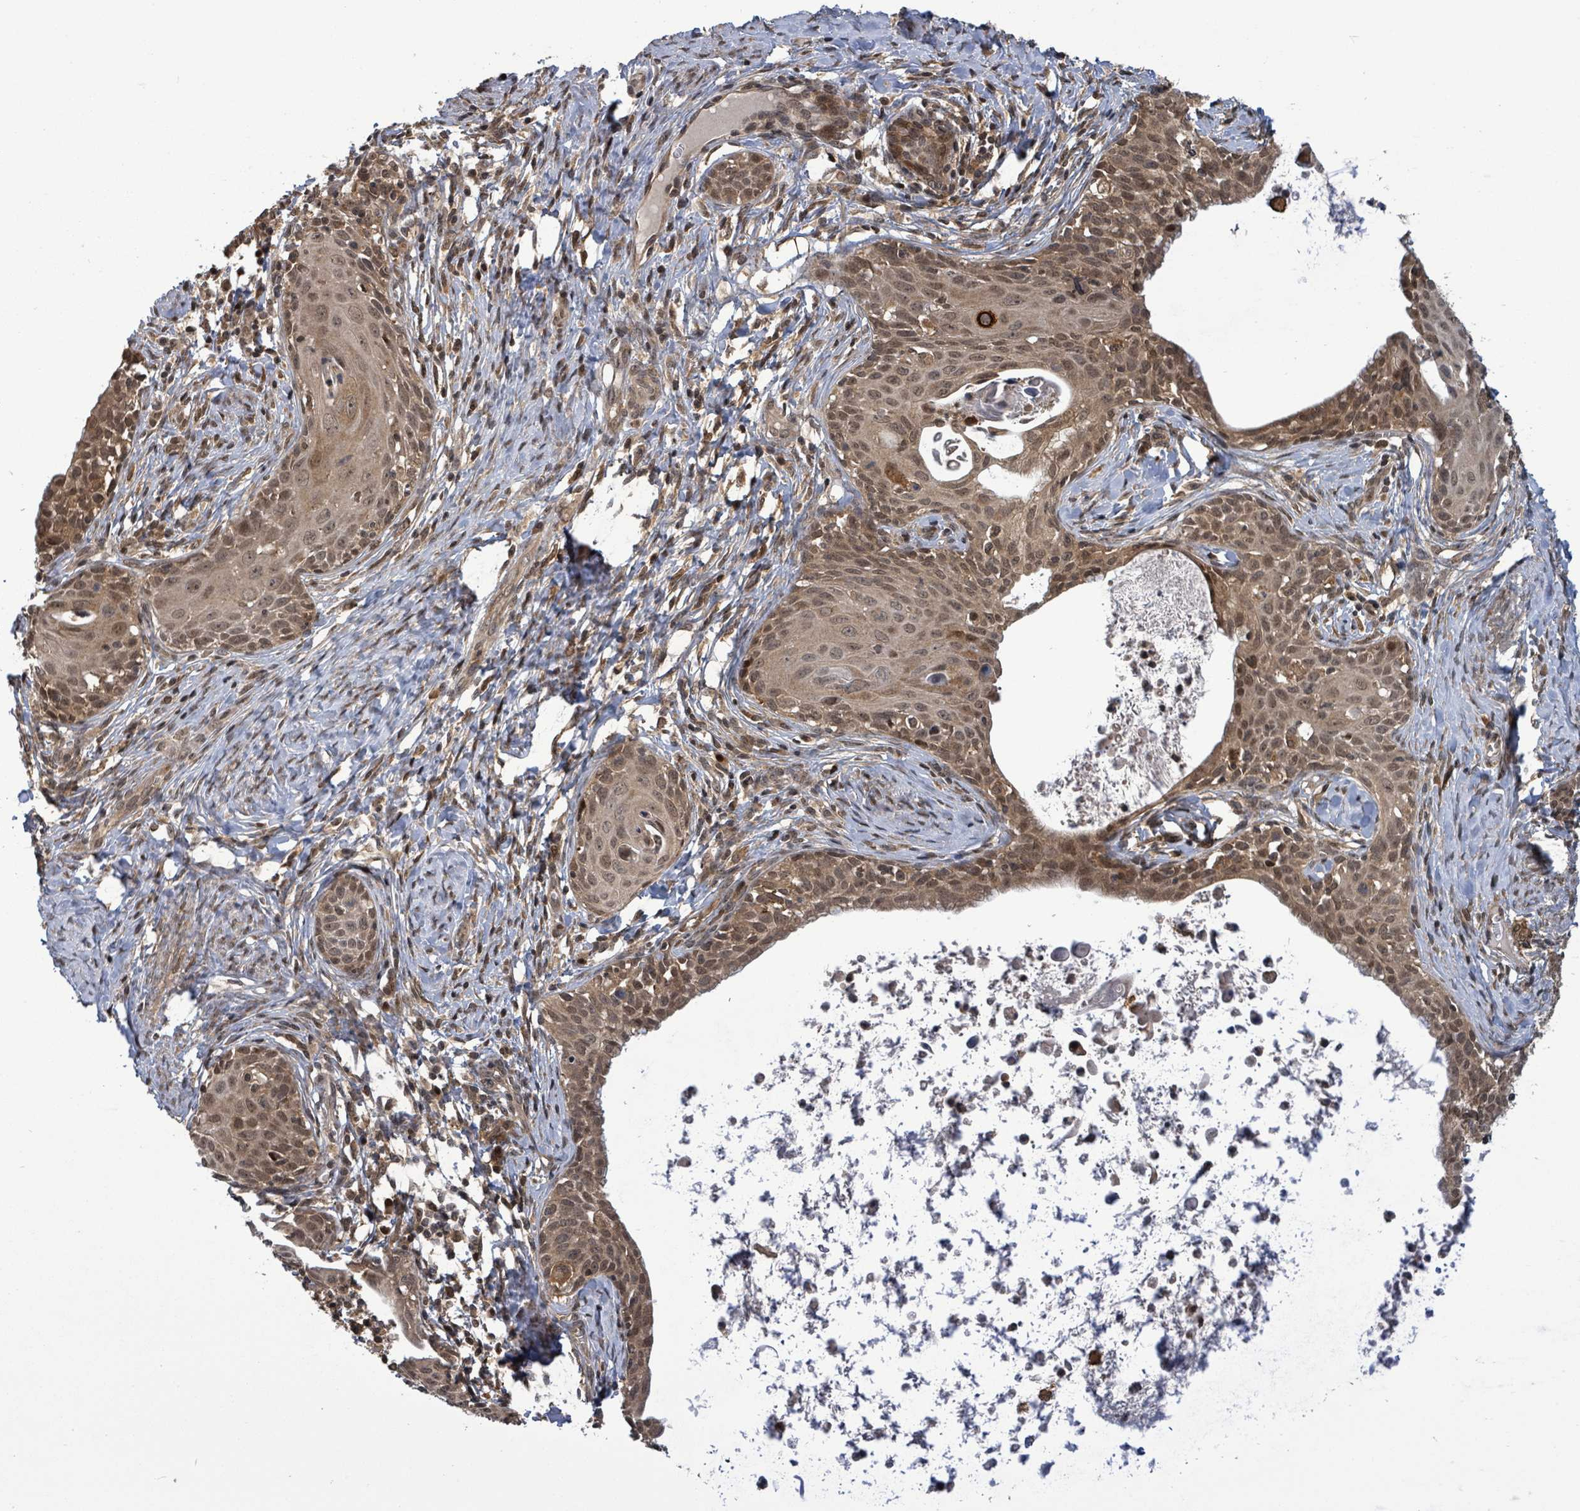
{"staining": {"intensity": "moderate", "quantity": ">75%", "location": "cytoplasmic/membranous,nuclear"}, "tissue": "cervical cancer", "cell_type": "Tumor cells", "image_type": "cancer", "snomed": [{"axis": "morphology", "description": "Squamous cell carcinoma, NOS"}, {"axis": "topography", "description": "Cervix"}], "caption": "A brown stain highlights moderate cytoplasmic/membranous and nuclear positivity of a protein in cervical cancer tumor cells.", "gene": "FBXO6", "patient": {"sex": "female", "age": 52}}